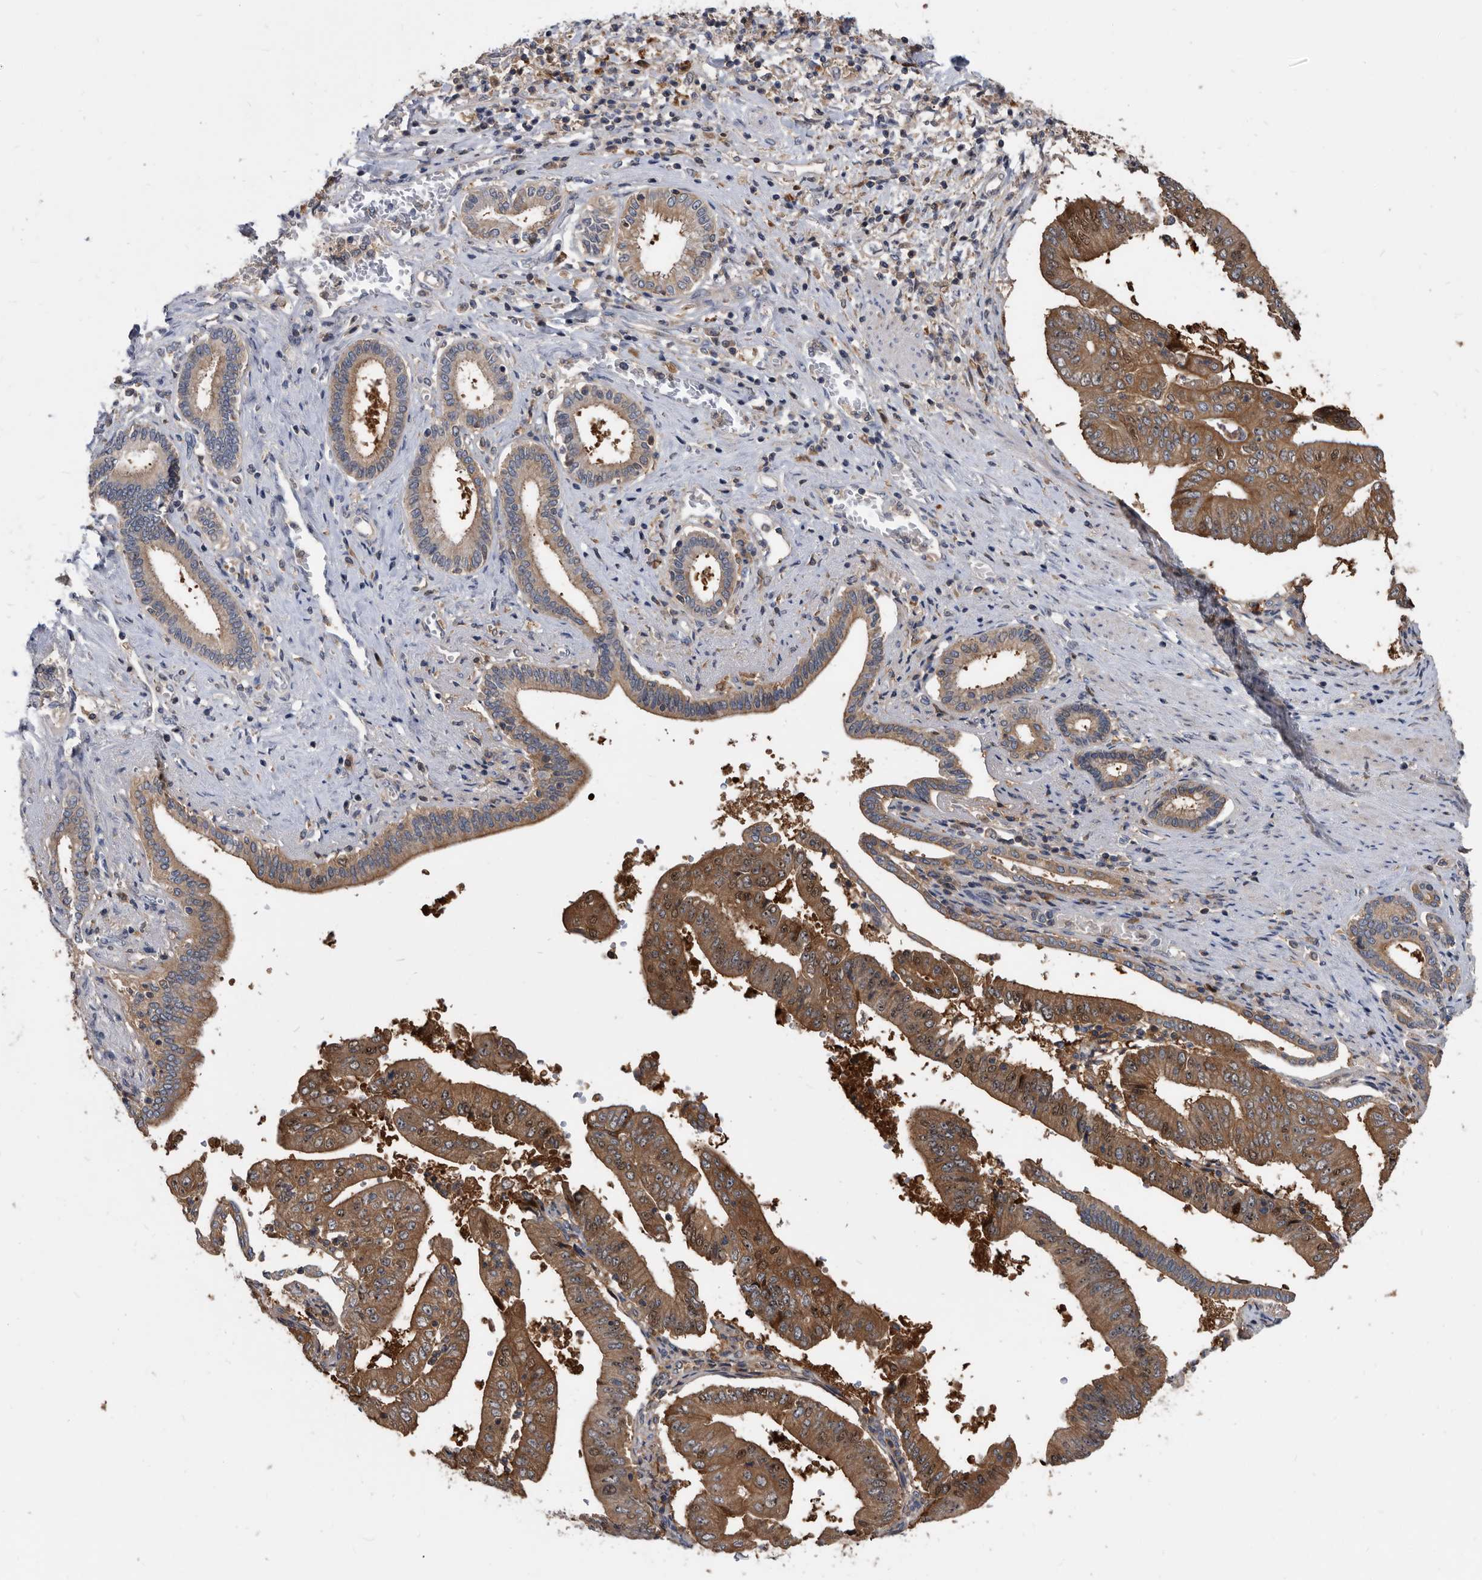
{"staining": {"intensity": "moderate", "quantity": ">75%", "location": "cytoplasmic/membranous"}, "tissue": "pancreatic cancer", "cell_type": "Tumor cells", "image_type": "cancer", "snomed": [{"axis": "morphology", "description": "Adenocarcinoma, NOS"}, {"axis": "topography", "description": "Pancreas"}], "caption": "Approximately >75% of tumor cells in human pancreatic adenocarcinoma exhibit moderate cytoplasmic/membranous protein expression as visualized by brown immunohistochemical staining.", "gene": "APEH", "patient": {"sex": "female", "age": 77}}